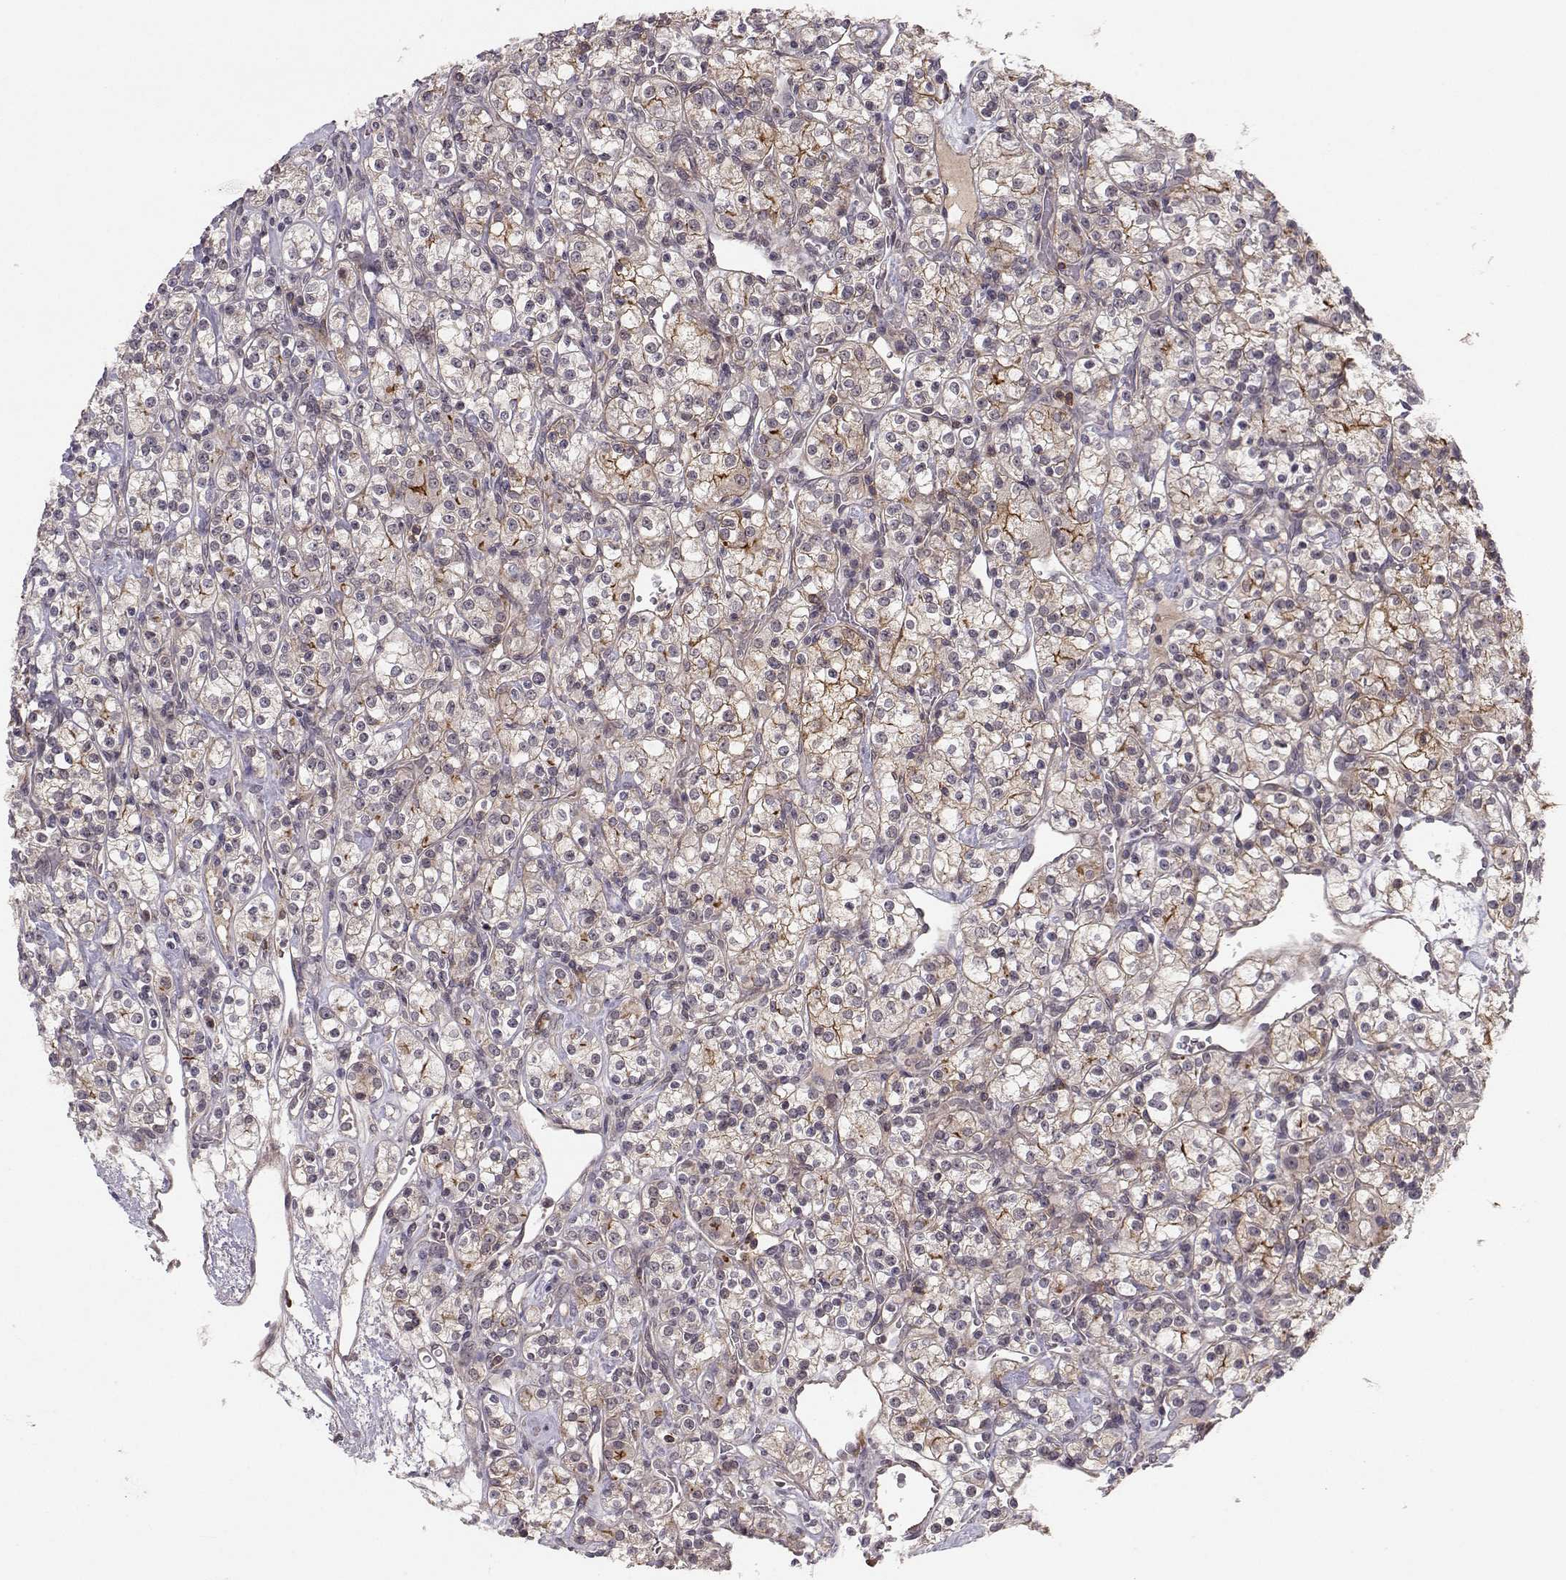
{"staining": {"intensity": "moderate", "quantity": "<25%", "location": "cytoplasmic/membranous"}, "tissue": "renal cancer", "cell_type": "Tumor cells", "image_type": "cancer", "snomed": [{"axis": "morphology", "description": "Adenocarcinoma, NOS"}, {"axis": "topography", "description": "Kidney"}], "caption": "A low amount of moderate cytoplasmic/membranous staining is identified in about <25% of tumor cells in renal cancer tissue.", "gene": "PLEKHG3", "patient": {"sex": "male", "age": 77}}